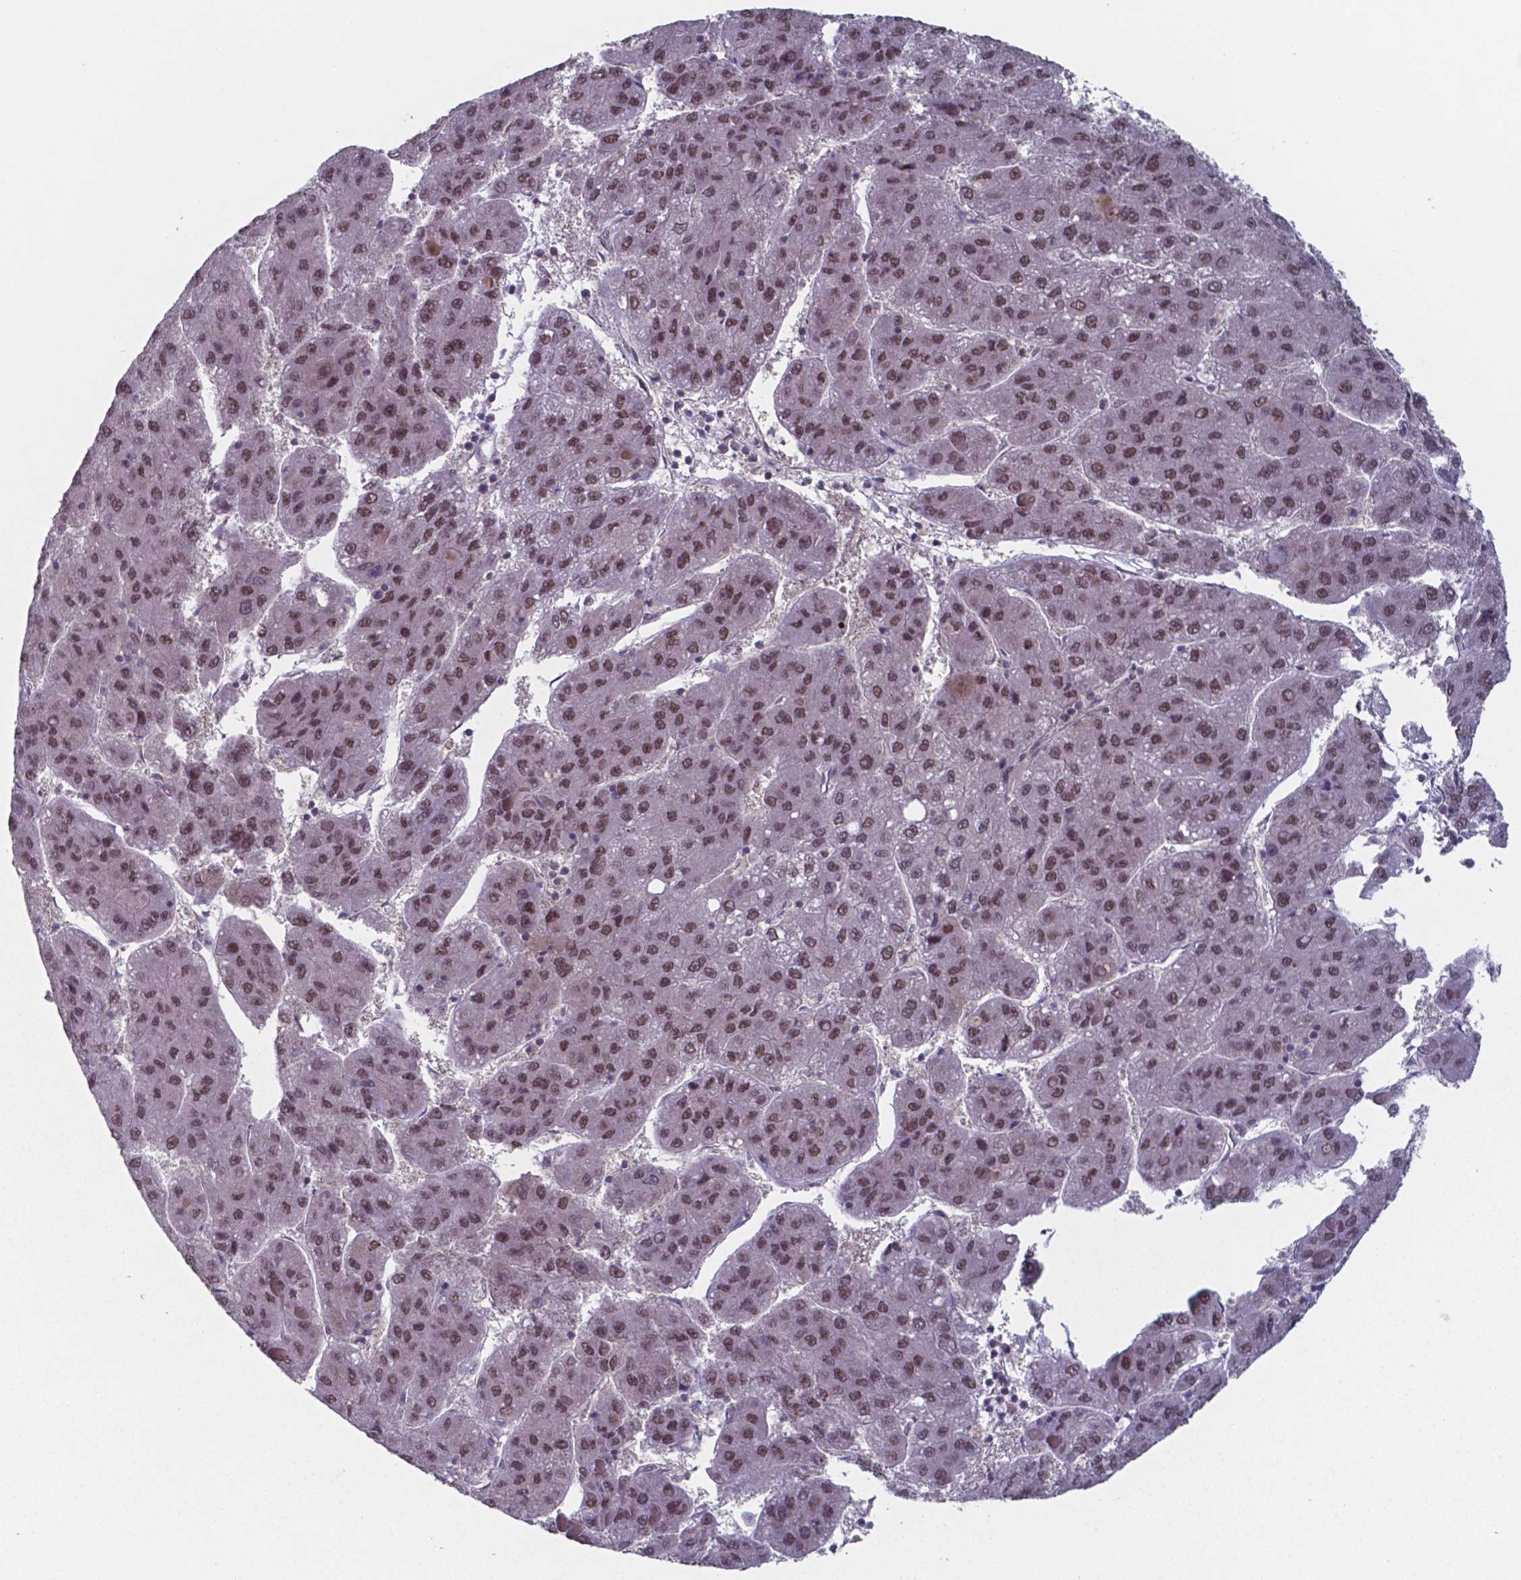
{"staining": {"intensity": "moderate", "quantity": ">75%", "location": "nuclear"}, "tissue": "liver cancer", "cell_type": "Tumor cells", "image_type": "cancer", "snomed": [{"axis": "morphology", "description": "Carcinoma, Hepatocellular, NOS"}, {"axis": "topography", "description": "Liver"}], "caption": "Liver cancer (hepatocellular carcinoma) stained with a protein marker displays moderate staining in tumor cells.", "gene": "UBA1", "patient": {"sex": "female", "age": 82}}